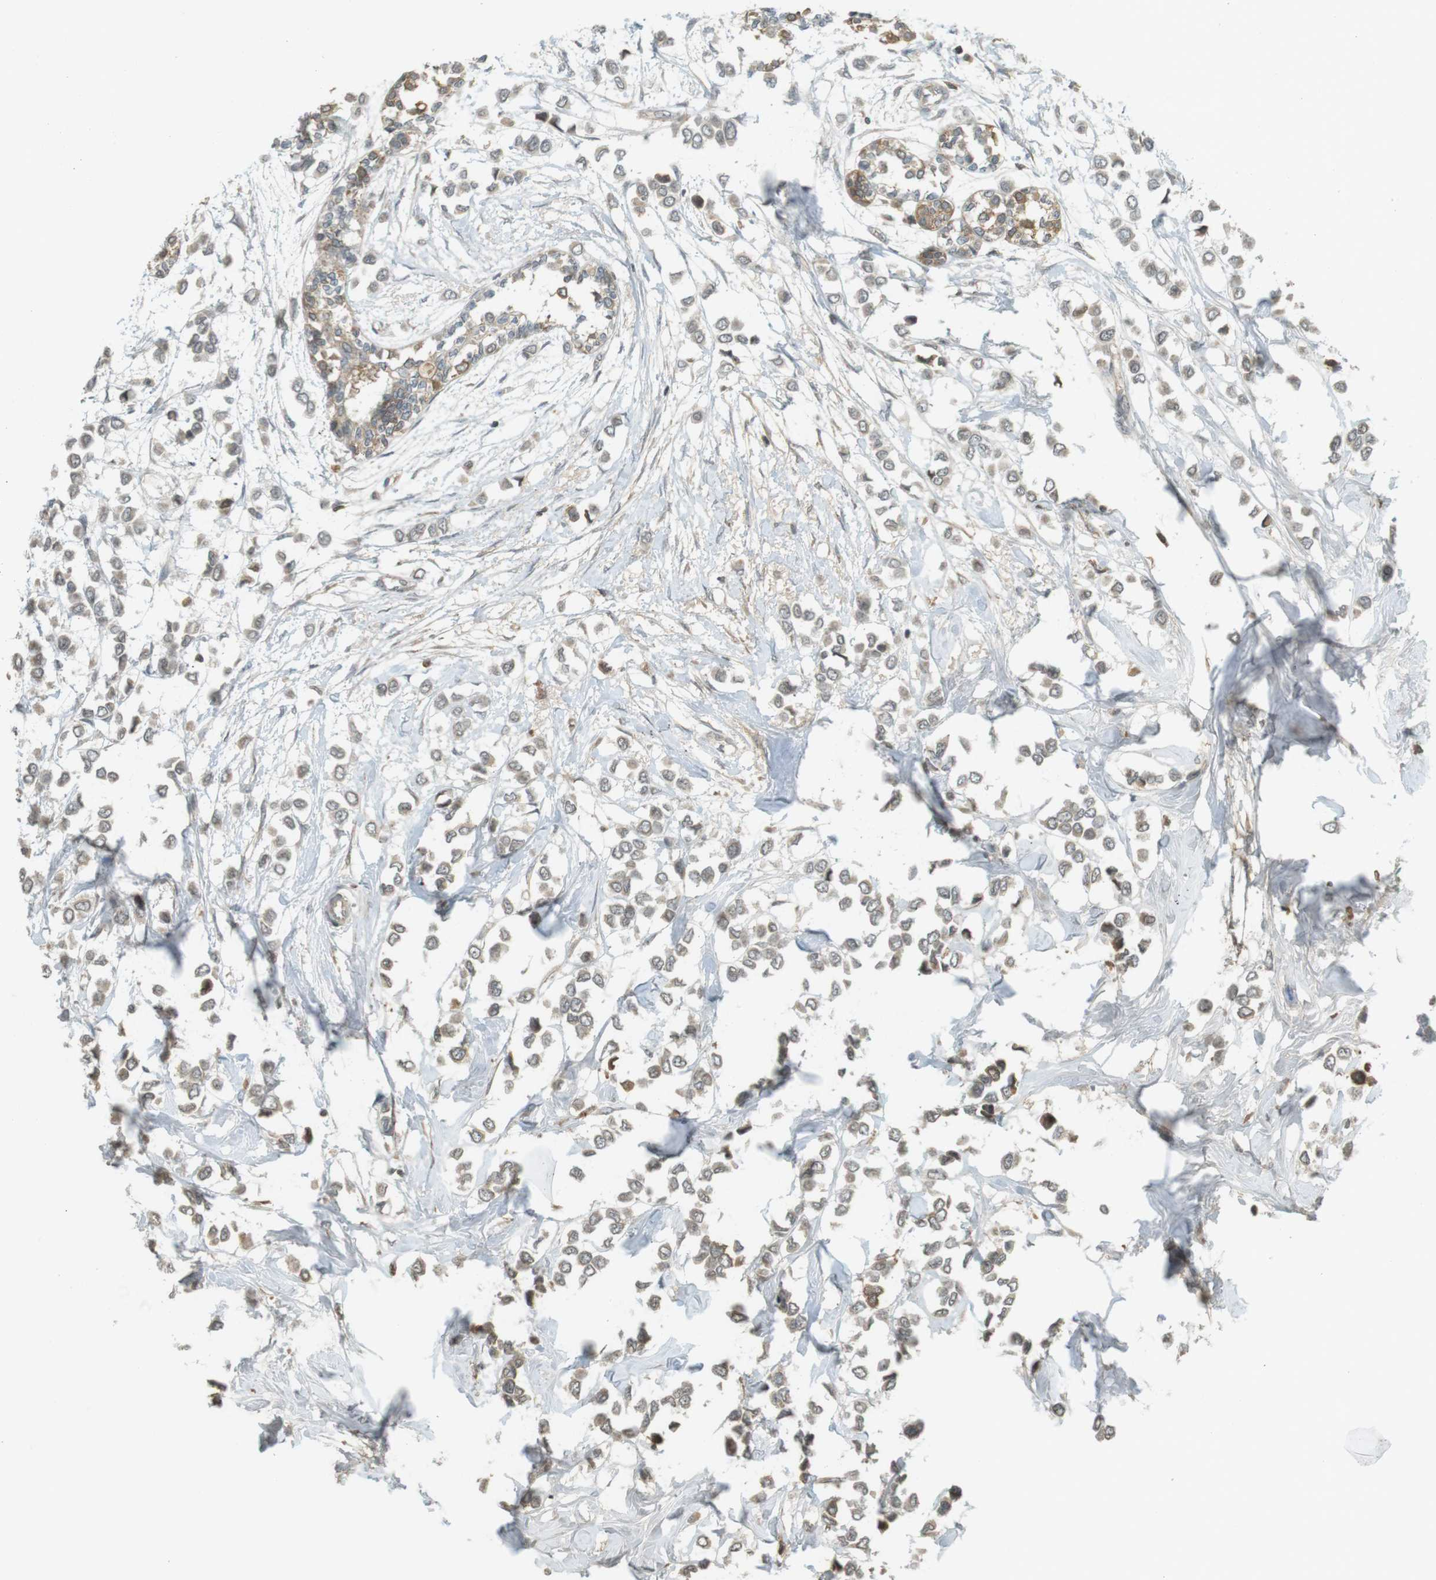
{"staining": {"intensity": "weak", "quantity": "<25%", "location": "cytoplasmic/membranous"}, "tissue": "breast cancer", "cell_type": "Tumor cells", "image_type": "cancer", "snomed": [{"axis": "morphology", "description": "Lobular carcinoma"}, {"axis": "topography", "description": "Breast"}], "caption": "Immunohistochemistry of human breast cancer (lobular carcinoma) displays no staining in tumor cells.", "gene": "SRR", "patient": {"sex": "female", "age": 51}}